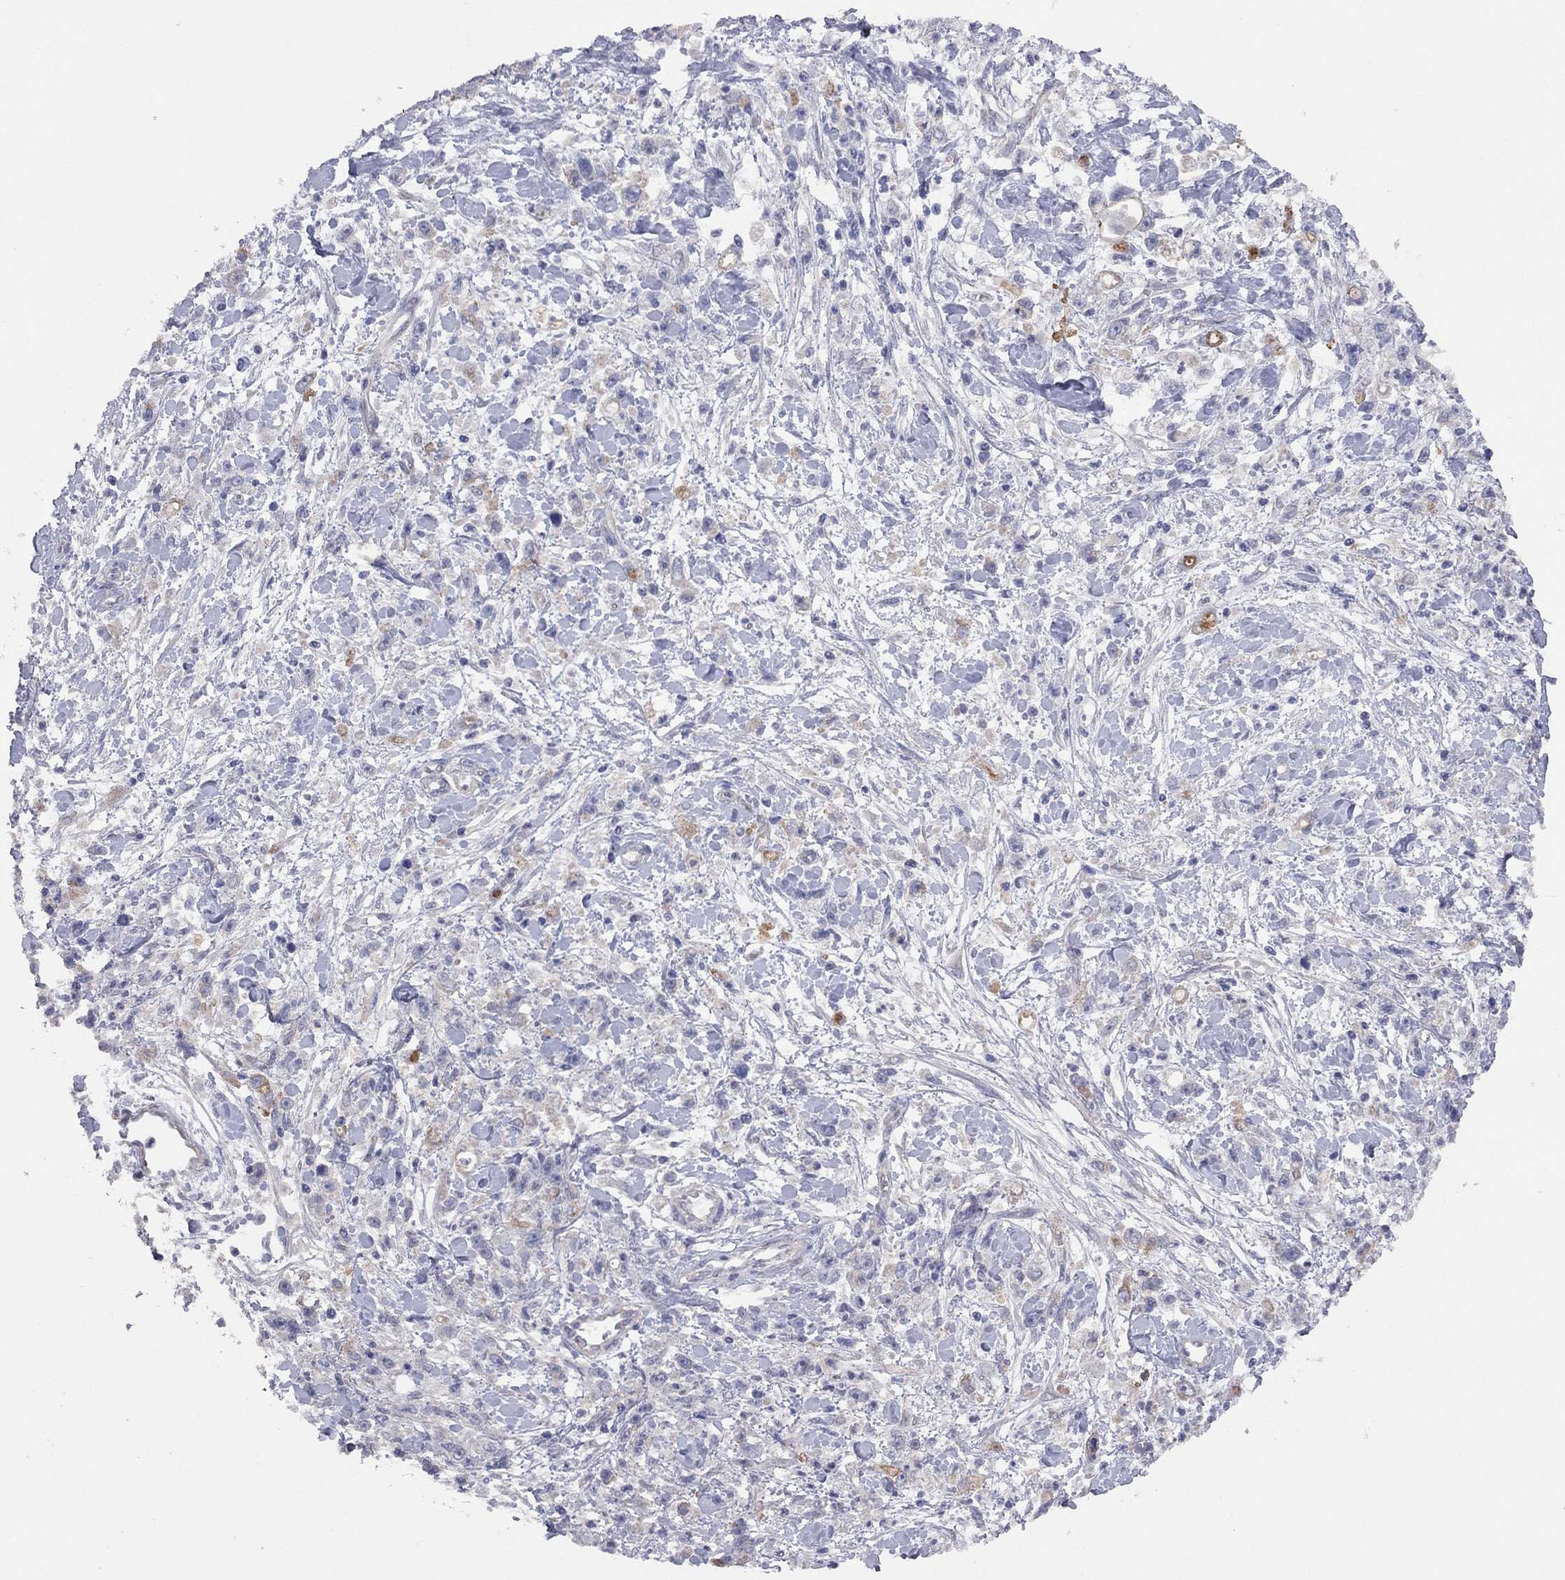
{"staining": {"intensity": "negative", "quantity": "none", "location": "none"}, "tissue": "stomach cancer", "cell_type": "Tumor cells", "image_type": "cancer", "snomed": [{"axis": "morphology", "description": "Adenocarcinoma, NOS"}, {"axis": "topography", "description": "Stomach"}], "caption": "An image of human adenocarcinoma (stomach) is negative for staining in tumor cells.", "gene": "KCNB1", "patient": {"sex": "female", "age": 59}}